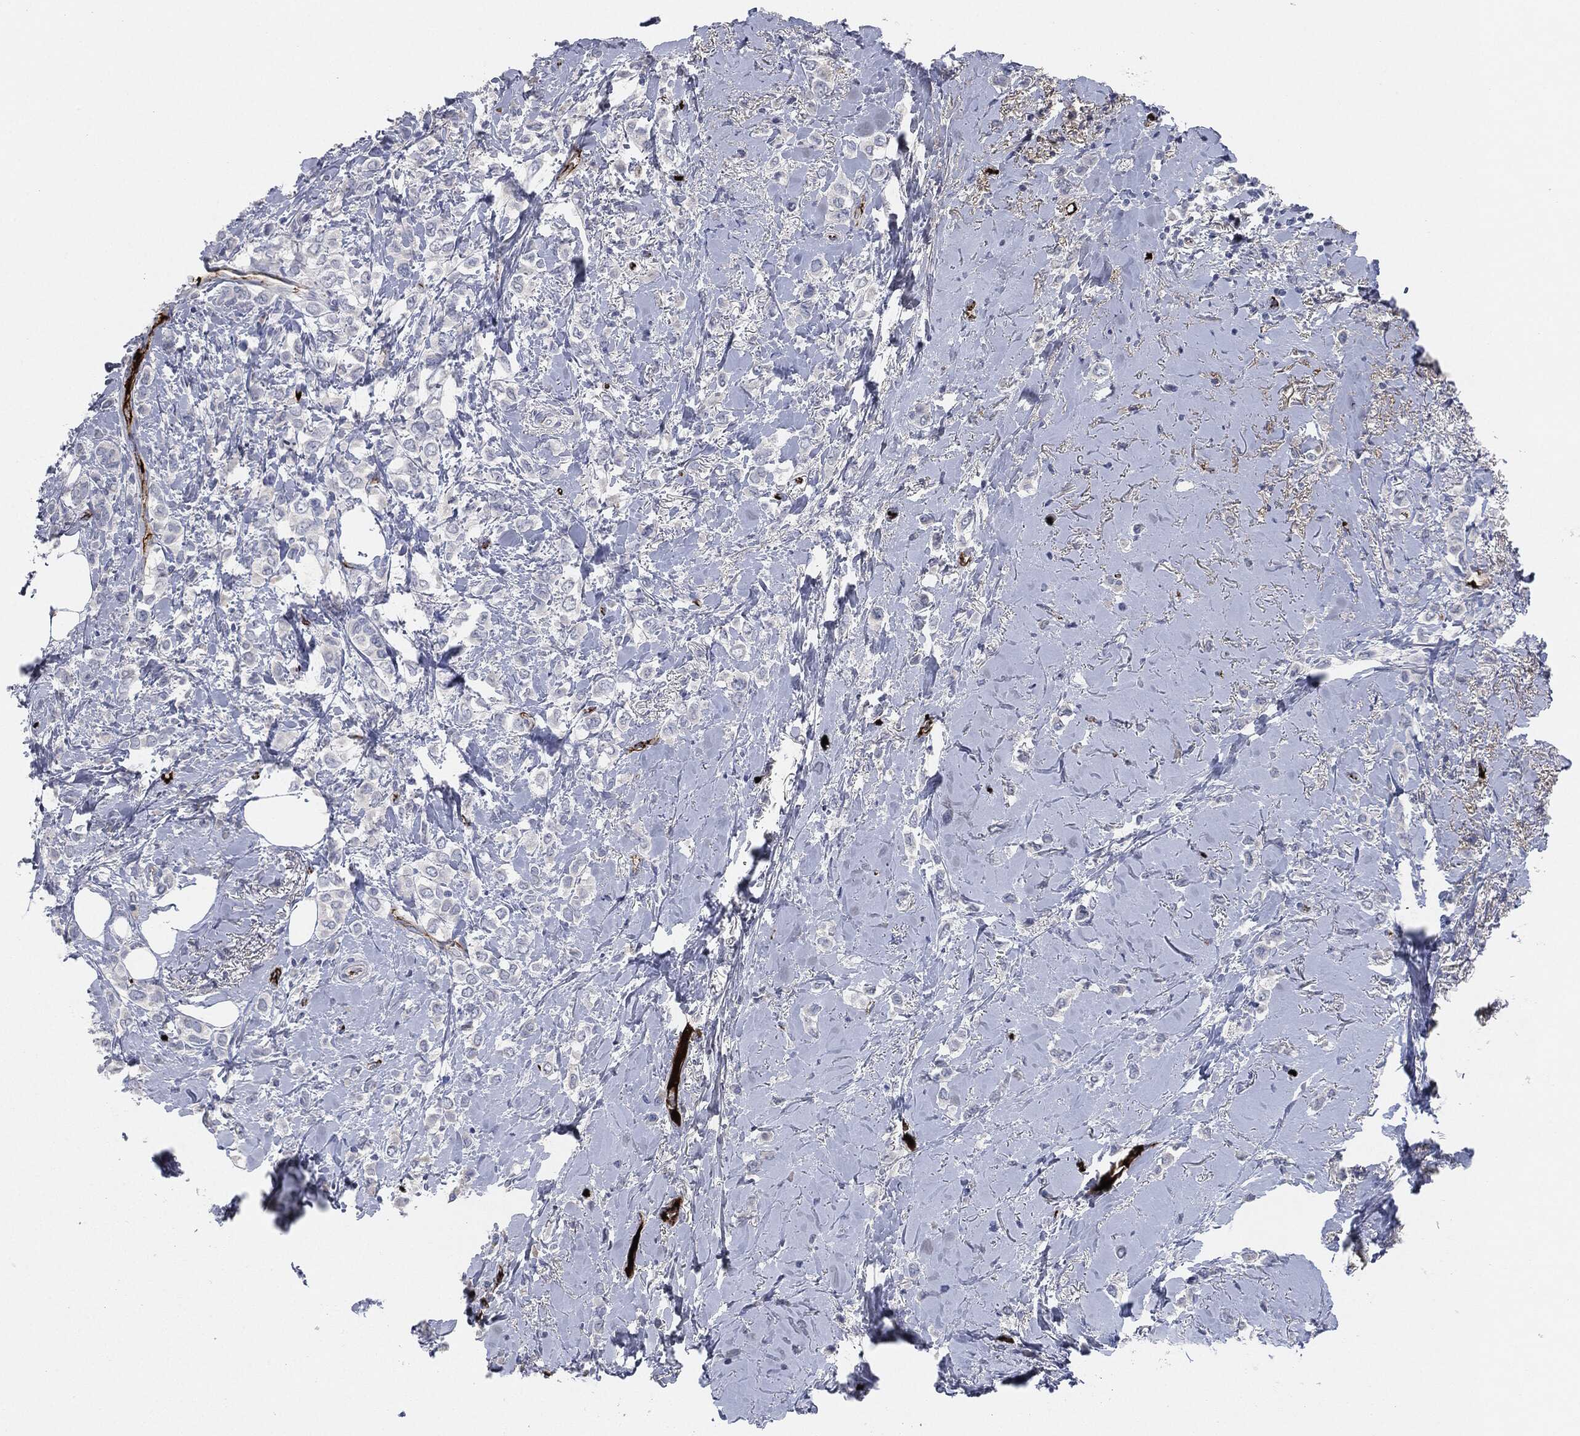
{"staining": {"intensity": "negative", "quantity": "none", "location": "none"}, "tissue": "breast cancer", "cell_type": "Tumor cells", "image_type": "cancer", "snomed": [{"axis": "morphology", "description": "Lobular carcinoma"}, {"axis": "topography", "description": "Breast"}], "caption": "Immunohistochemistry micrograph of human breast lobular carcinoma stained for a protein (brown), which exhibits no positivity in tumor cells.", "gene": "APOB", "patient": {"sex": "female", "age": 66}}